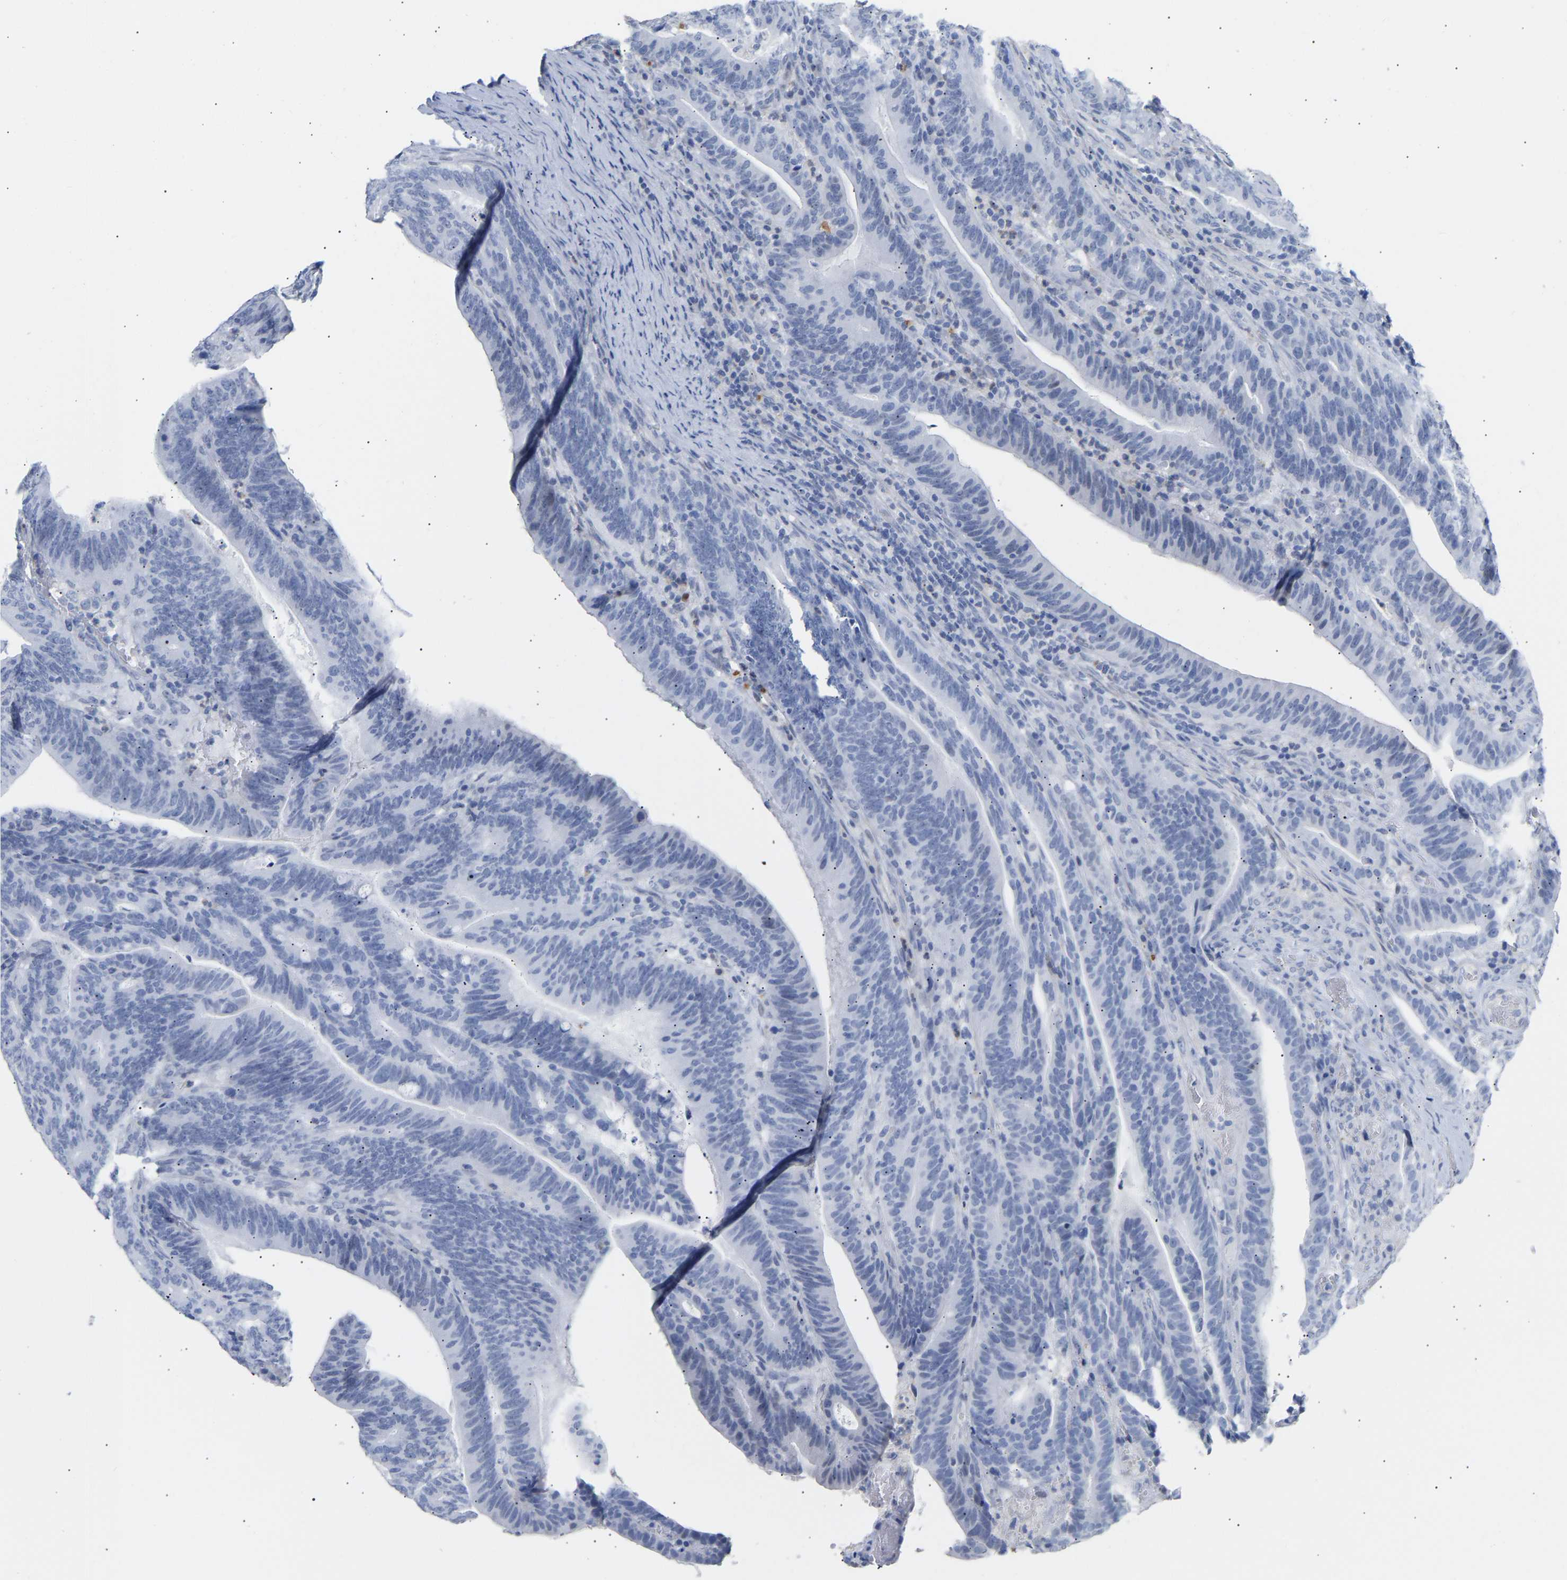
{"staining": {"intensity": "negative", "quantity": "none", "location": "none"}, "tissue": "colorectal cancer", "cell_type": "Tumor cells", "image_type": "cancer", "snomed": [{"axis": "morphology", "description": "Adenocarcinoma, NOS"}, {"axis": "topography", "description": "Colon"}], "caption": "DAB (3,3'-diaminobenzidine) immunohistochemical staining of human colorectal adenocarcinoma shows no significant positivity in tumor cells.", "gene": "AMPH", "patient": {"sex": "female", "age": 66}}